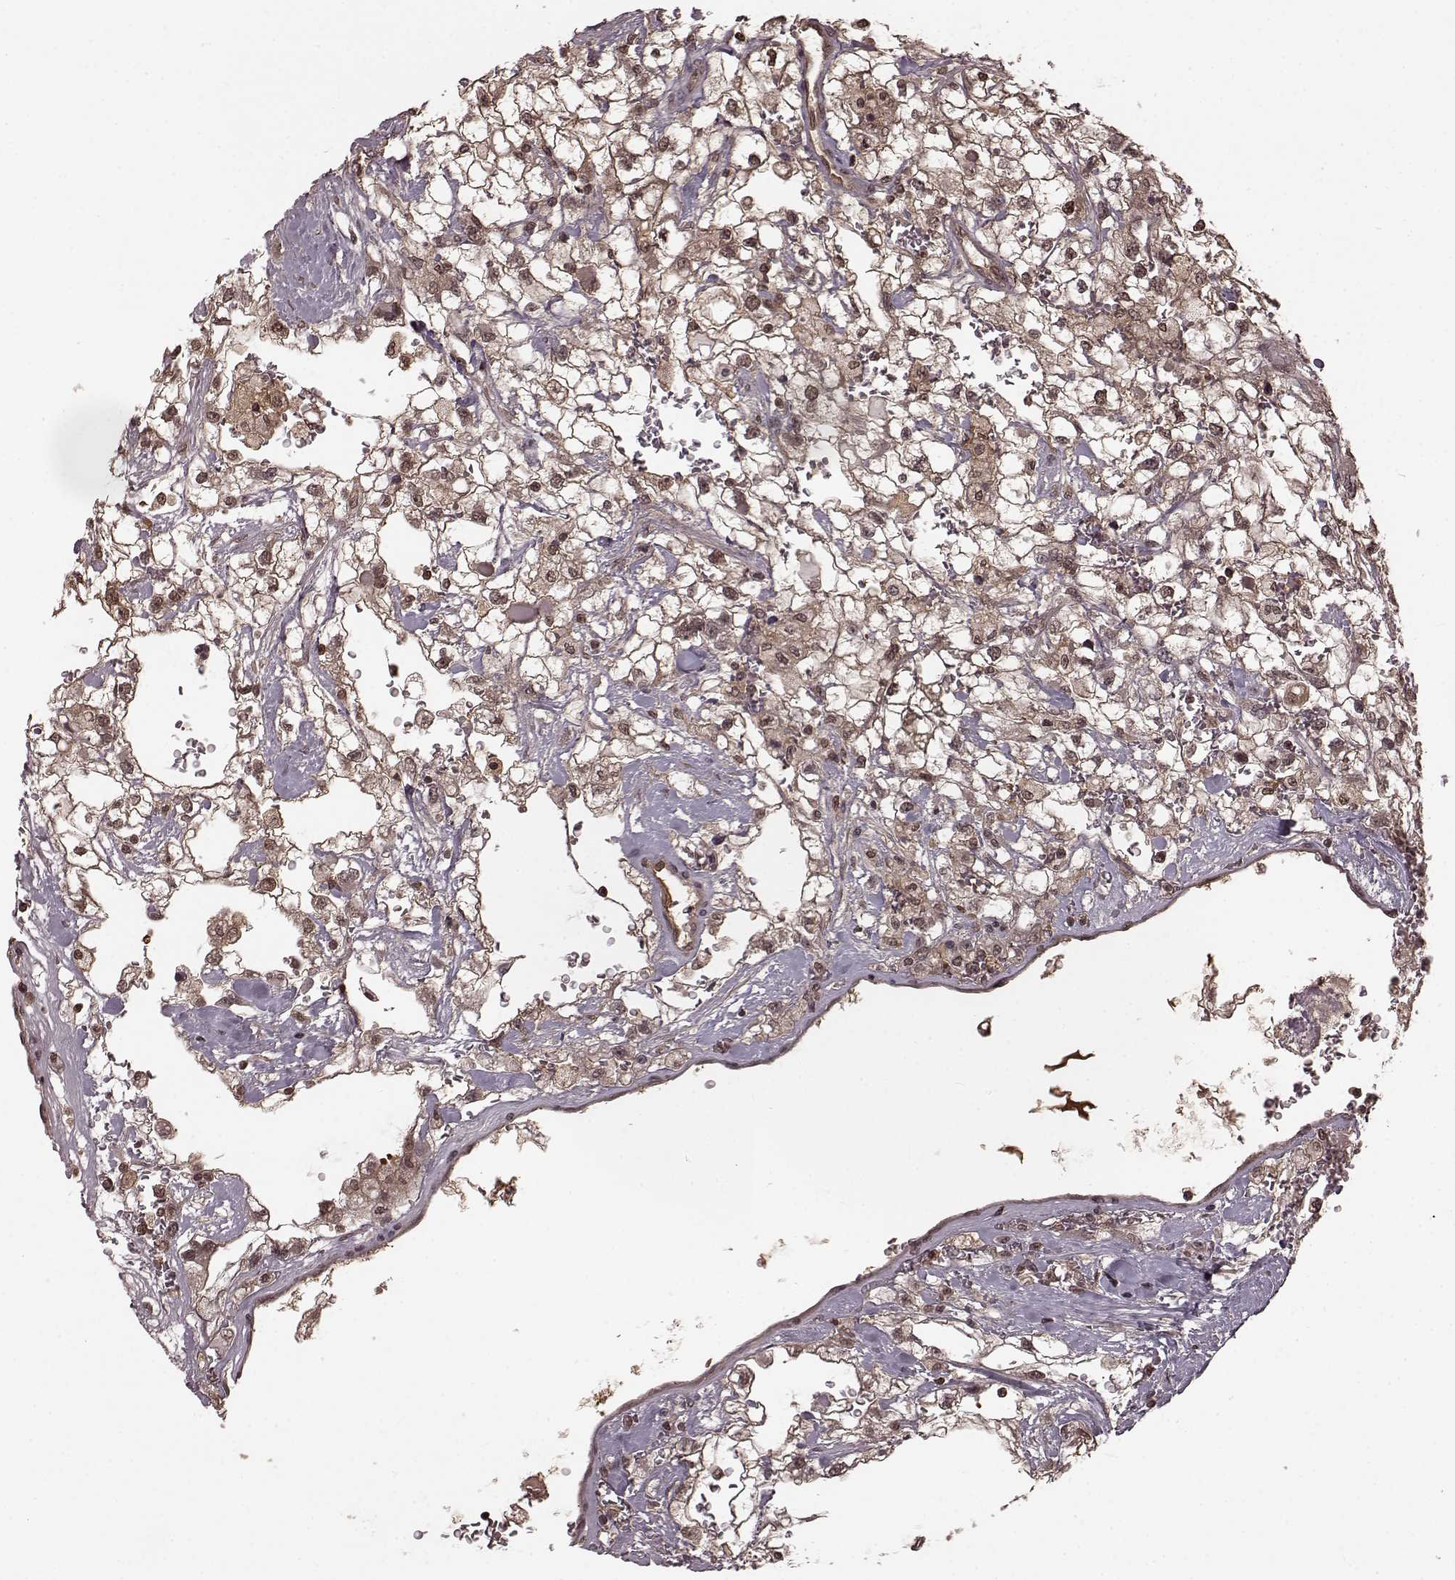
{"staining": {"intensity": "weak", "quantity": ">75%", "location": "cytoplasmic/membranous,nuclear"}, "tissue": "renal cancer", "cell_type": "Tumor cells", "image_type": "cancer", "snomed": [{"axis": "morphology", "description": "Adenocarcinoma, NOS"}, {"axis": "topography", "description": "Kidney"}], "caption": "Protein expression analysis of renal cancer (adenocarcinoma) exhibits weak cytoplasmic/membranous and nuclear staining in about >75% of tumor cells.", "gene": "GSS", "patient": {"sex": "male", "age": 59}}